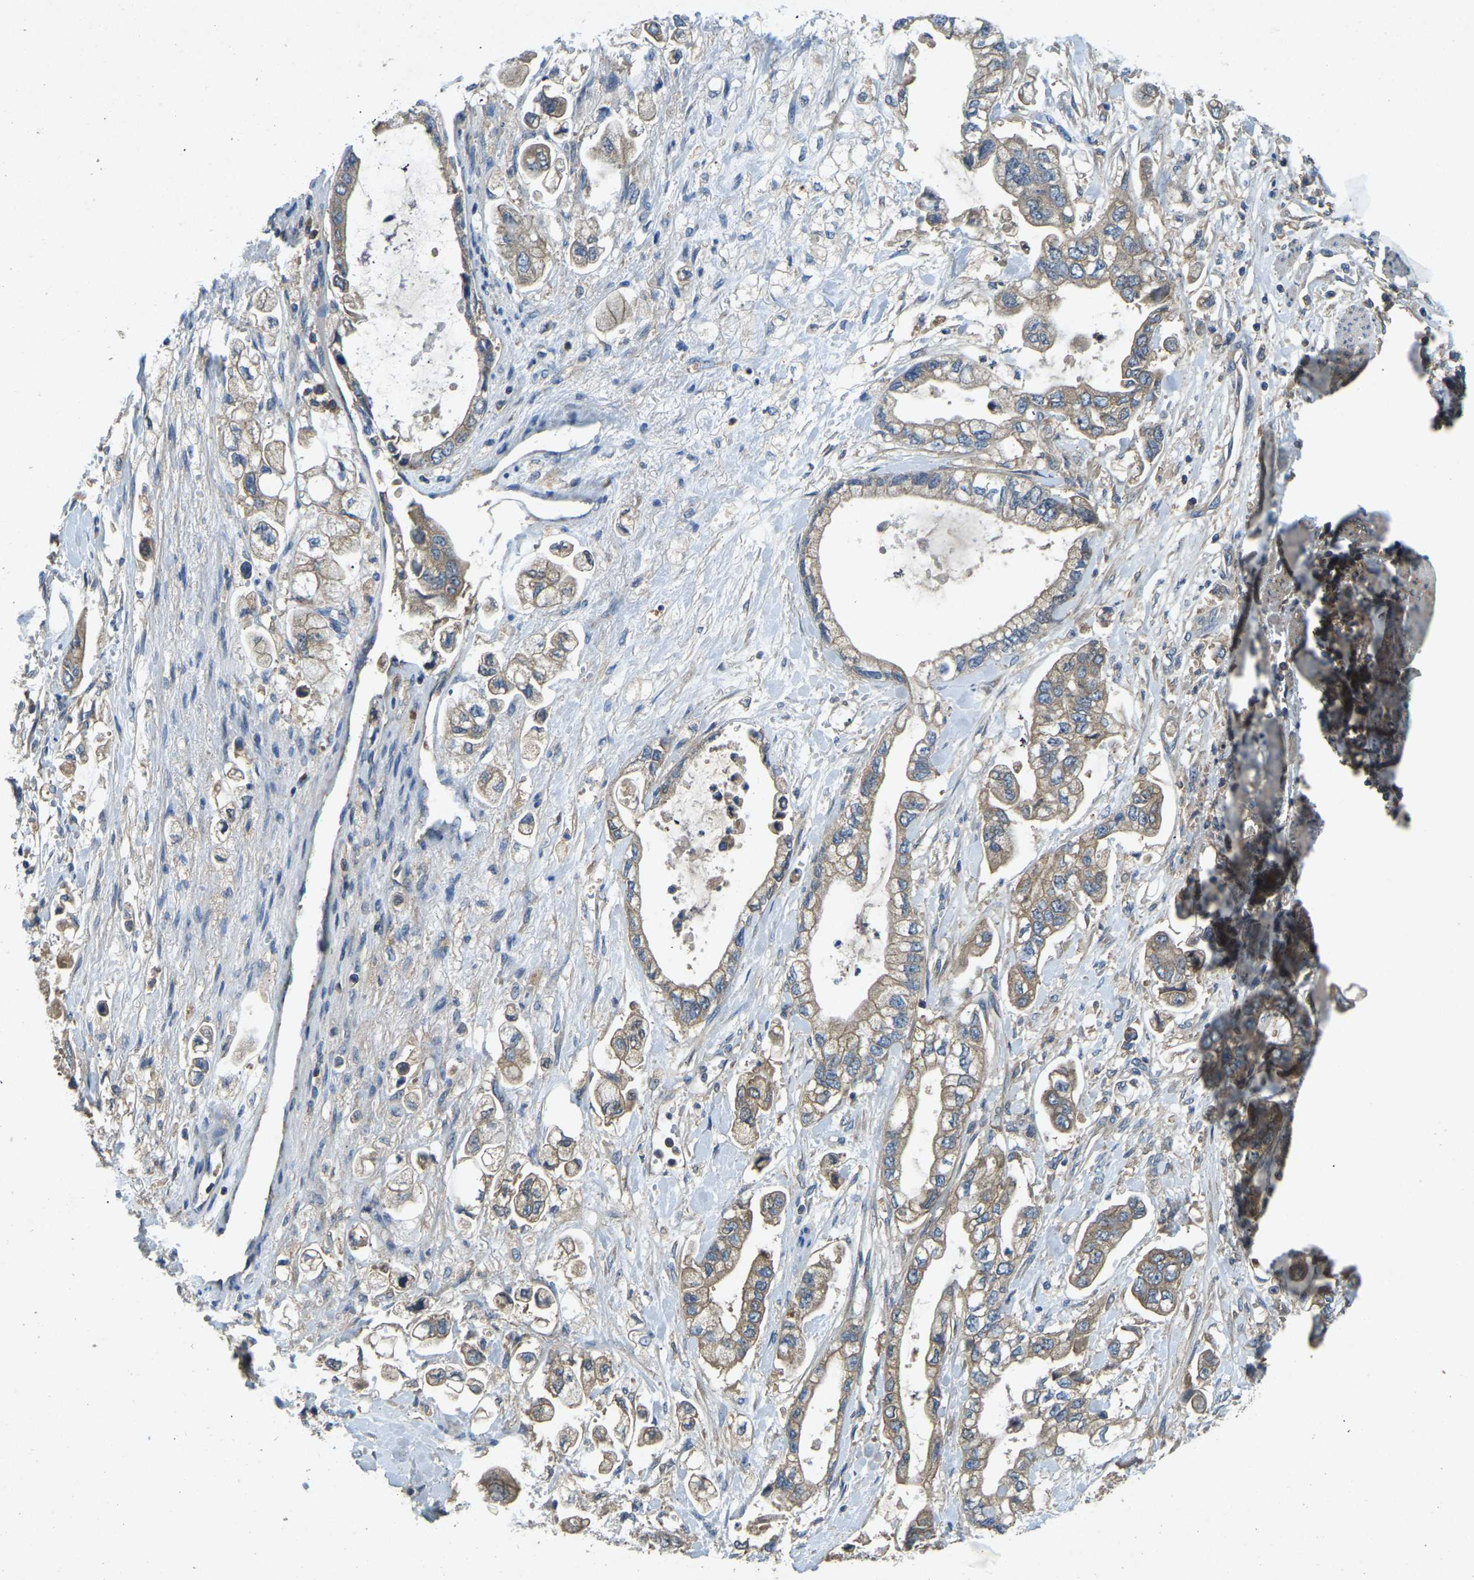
{"staining": {"intensity": "weak", "quantity": ">75%", "location": "cytoplasmic/membranous"}, "tissue": "stomach cancer", "cell_type": "Tumor cells", "image_type": "cancer", "snomed": [{"axis": "morphology", "description": "Normal tissue, NOS"}, {"axis": "morphology", "description": "Adenocarcinoma, NOS"}, {"axis": "topography", "description": "Stomach"}], "caption": "The histopathology image shows a brown stain indicating the presence of a protein in the cytoplasmic/membranous of tumor cells in stomach adenocarcinoma. Immunohistochemistry (ihc) stains the protein of interest in brown and the nuclei are stained blue.", "gene": "ATP8B1", "patient": {"sex": "male", "age": 62}}